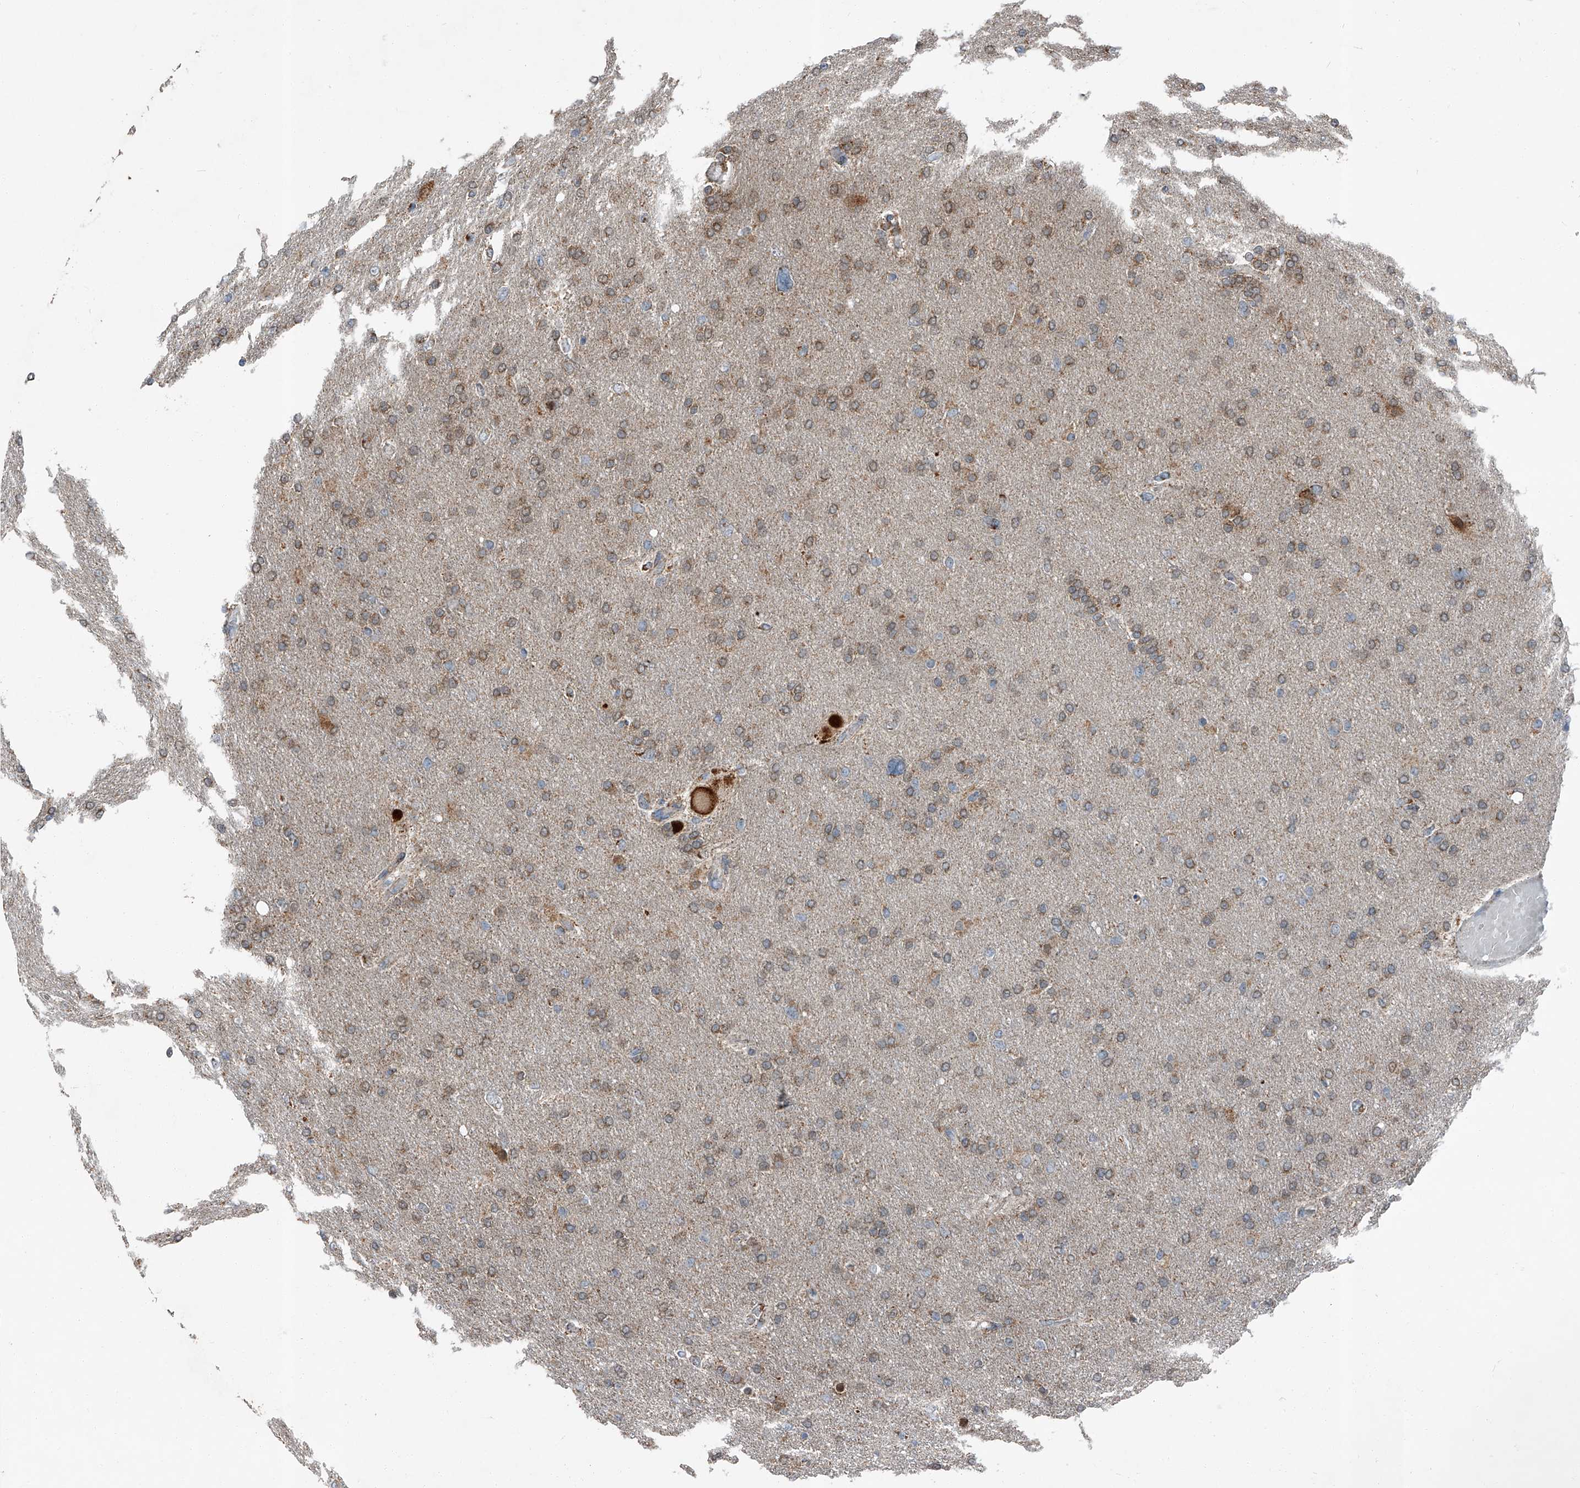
{"staining": {"intensity": "moderate", "quantity": "25%-75%", "location": "cytoplasmic/membranous"}, "tissue": "glioma", "cell_type": "Tumor cells", "image_type": "cancer", "snomed": [{"axis": "morphology", "description": "Glioma, malignant, High grade"}, {"axis": "topography", "description": "Cerebral cortex"}], "caption": "Immunohistochemistry (IHC) photomicrograph of human glioma stained for a protein (brown), which shows medium levels of moderate cytoplasmic/membranous expression in approximately 25%-75% of tumor cells.", "gene": "CHRNA7", "patient": {"sex": "female", "age": 36}}